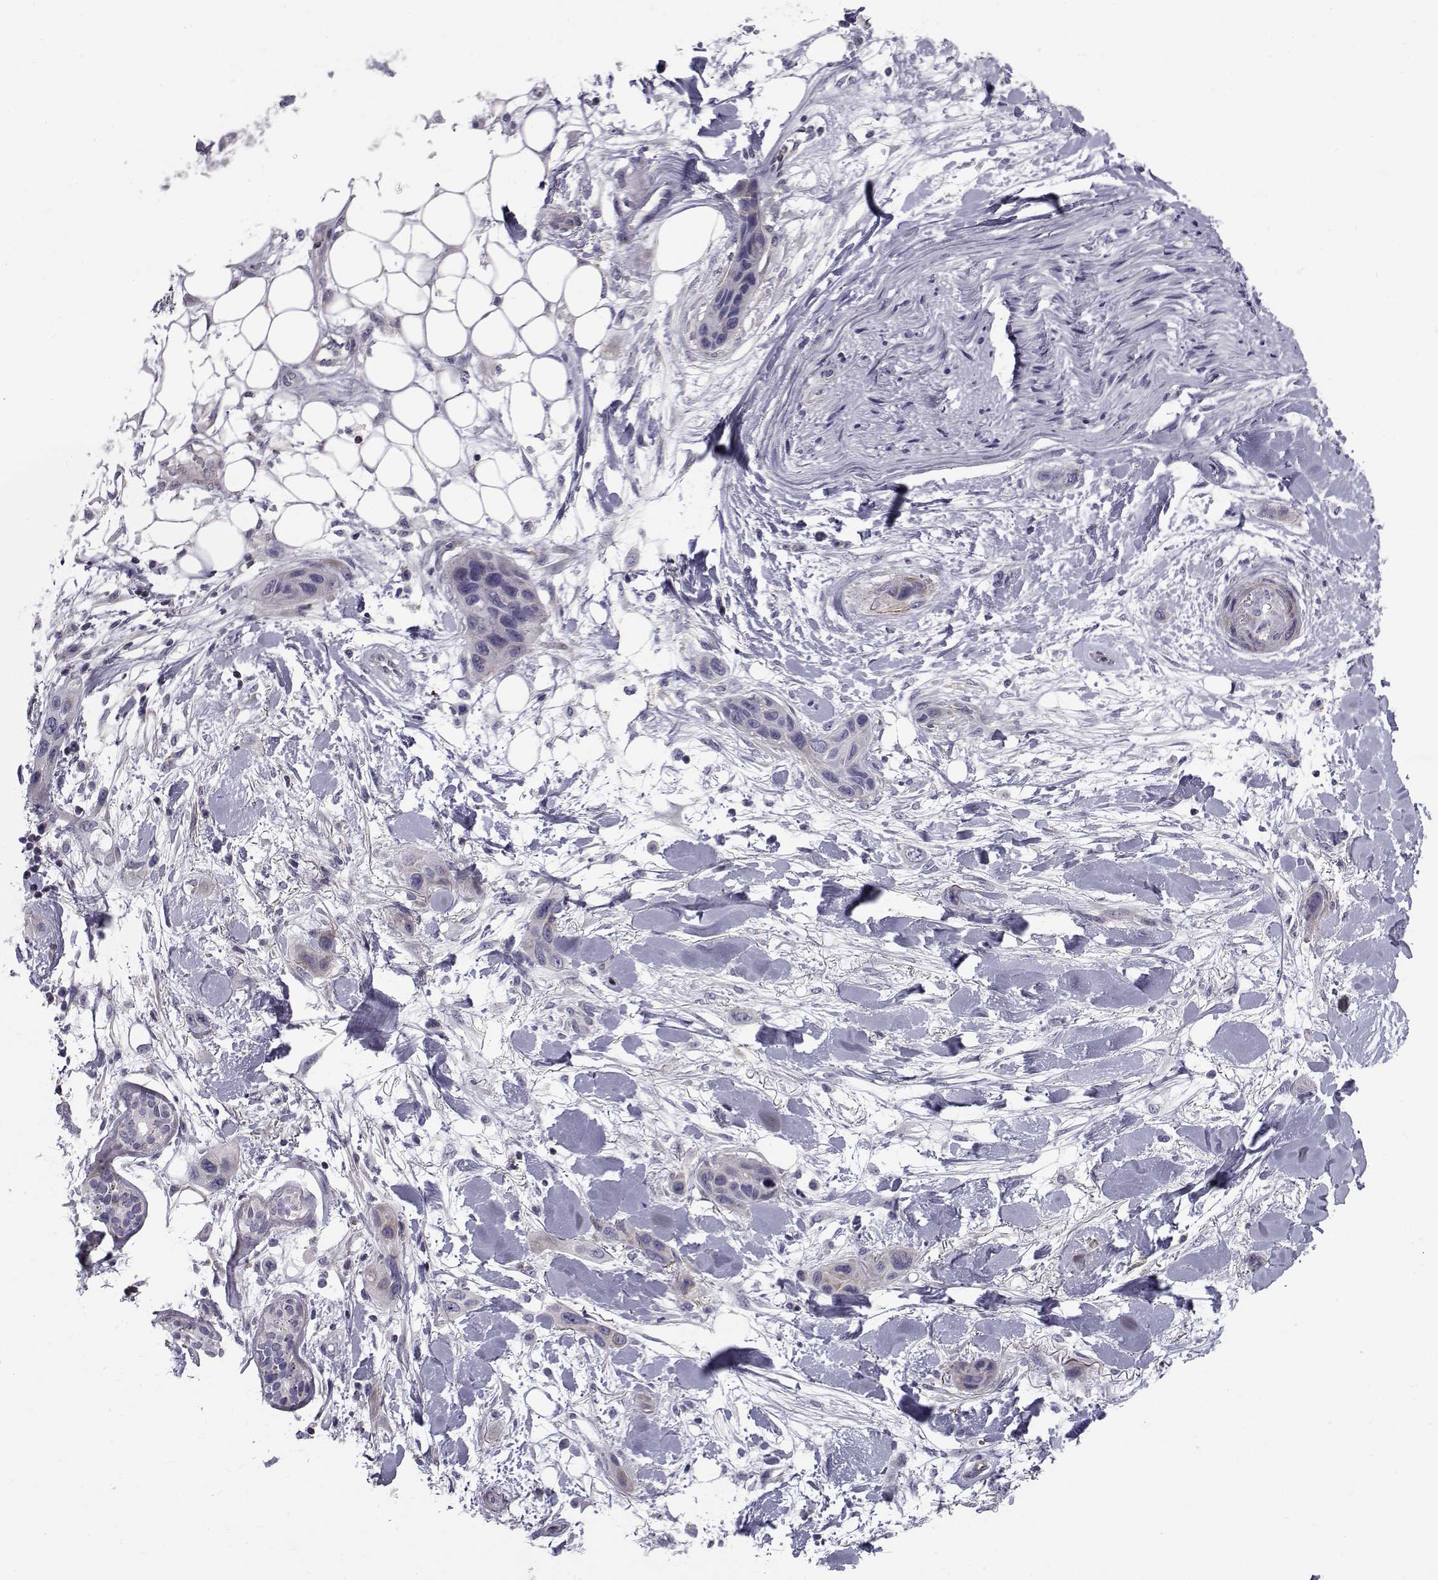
{"staining": {"intensity": "negative", "quantity": "none", "location": "none"}, "tissue": "skin cancer", "cell_type": "Tumor cells", "image_type": "cancer", "snomed": [{"axis": "morphology", "description": "Squamous cell carcinoma, NOS"}, {"axis": "topography", "description": "Skin"}], "caption": "Micrograph shows no significant protein expression in tumor cells of skin cancer.", "gene": "LRRC27", "patient": {"sex": "male", "age": 79}}